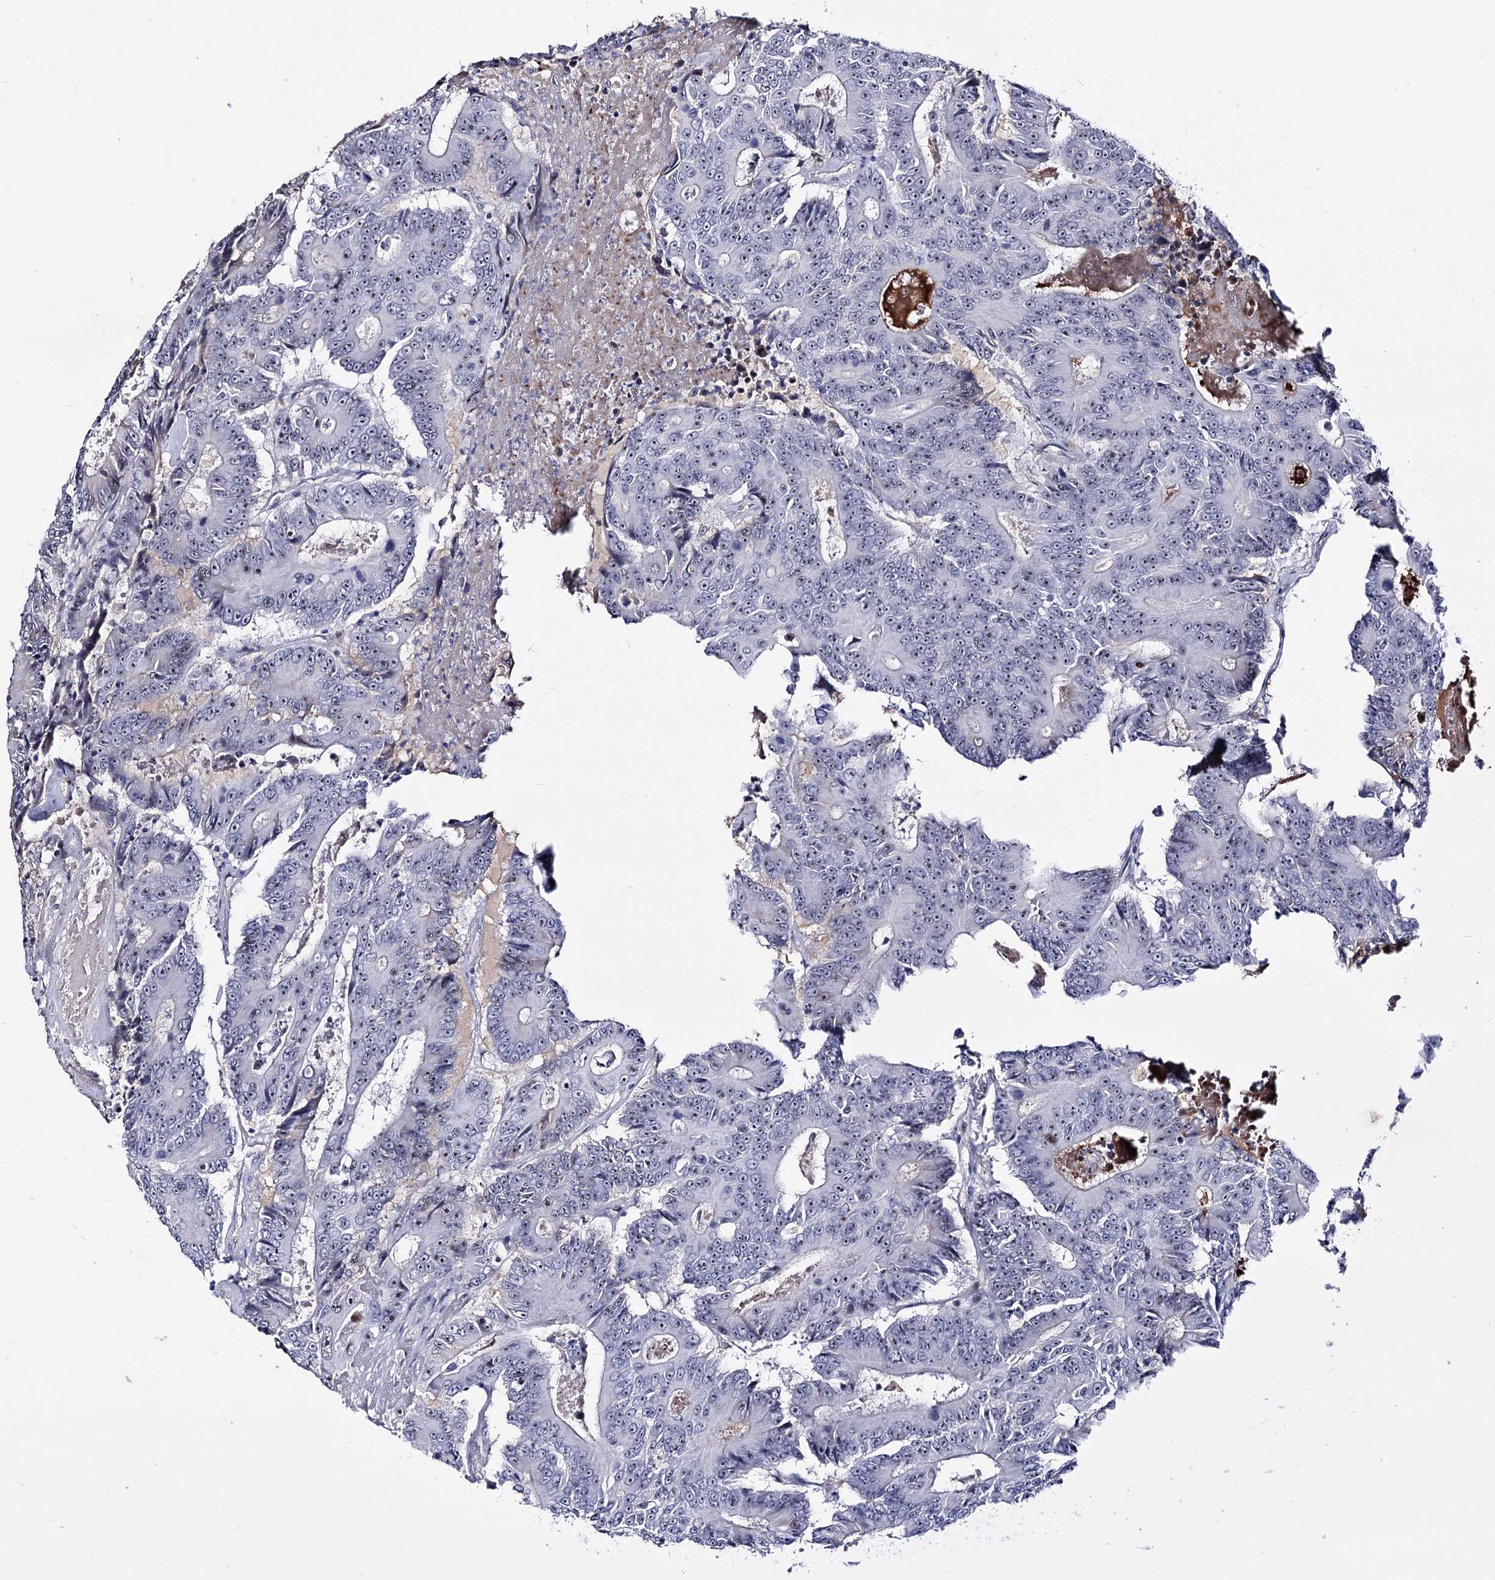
{"staining": {"intensity": "negative", "quantity": "none", "location": "none"}, "tissue": "colorectal cancer", "cell_type": "Tumor cells", "image_type": "cancer", "snomed": [{"axis": "morphology", "description": "Adenocarcinoma, NOS"}, {"axis": "topography", "description": "Colon"}], "caption": "This micrograph is of colorectal cancer stained with IHC to label a protein in brown with the nuclei are counter-stained blue. There is no expression in tumor cells.", "gene": "PCGF5", "patient": {"sex": "male", "age": 83}}